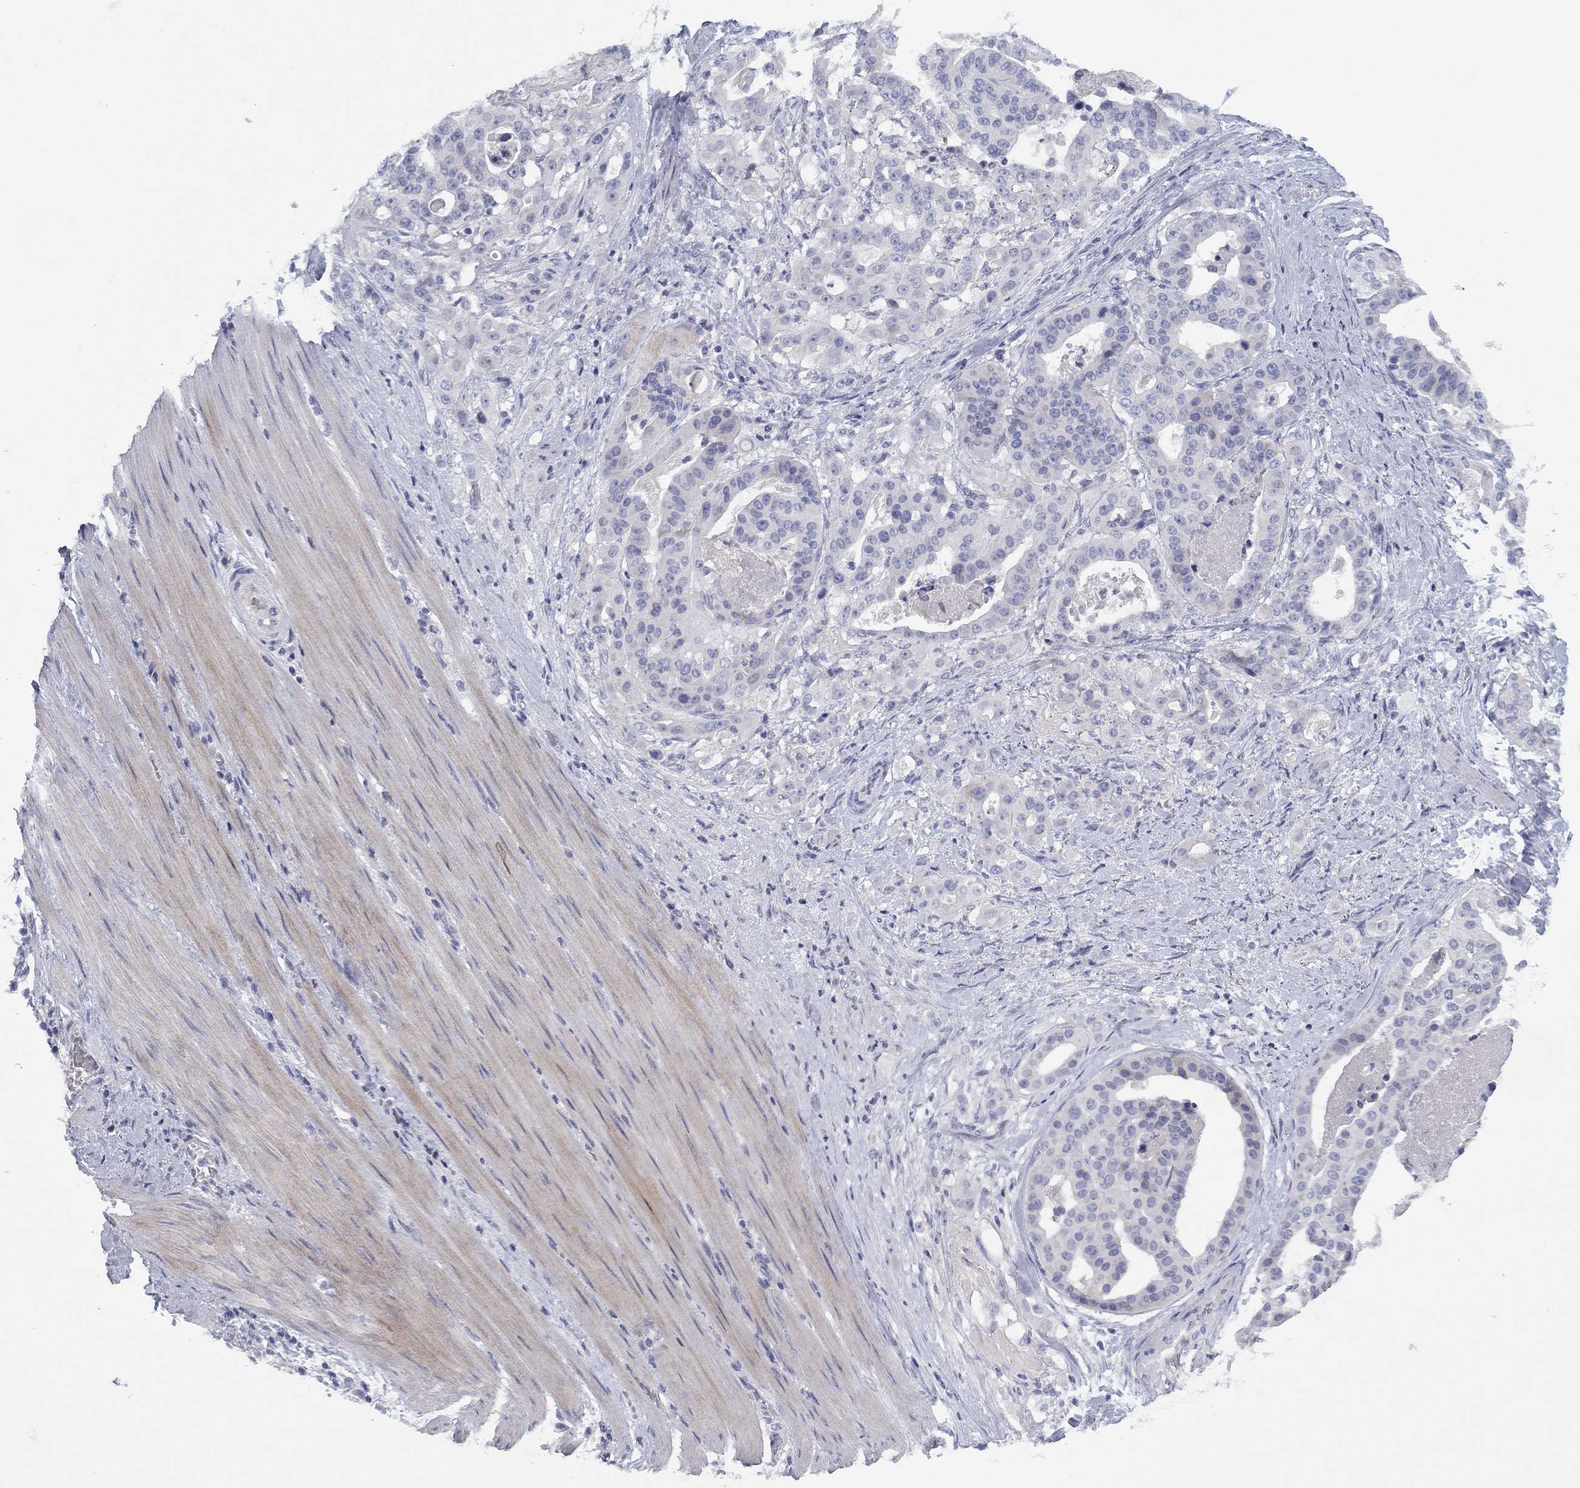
{"staining": {"intensity": "negative", "quantity": "none", "location": "none"}, "tissue": "stomach cancer", "cell_type": "Tumor cells", "image_type": "cancer", "snomed": [{"axis": "morphology", "description": "Adenocarcinoma, NOS"}, {"axis": "topography", "description": "Stomach"}], "caption": "This is an immunohistochemistry photomicrograph of stomach cancer (adenocarcinoma). There is no positivity in tumor cells.", "gene": "CALB1", "patient": {"sex": "male", "age": 48}}